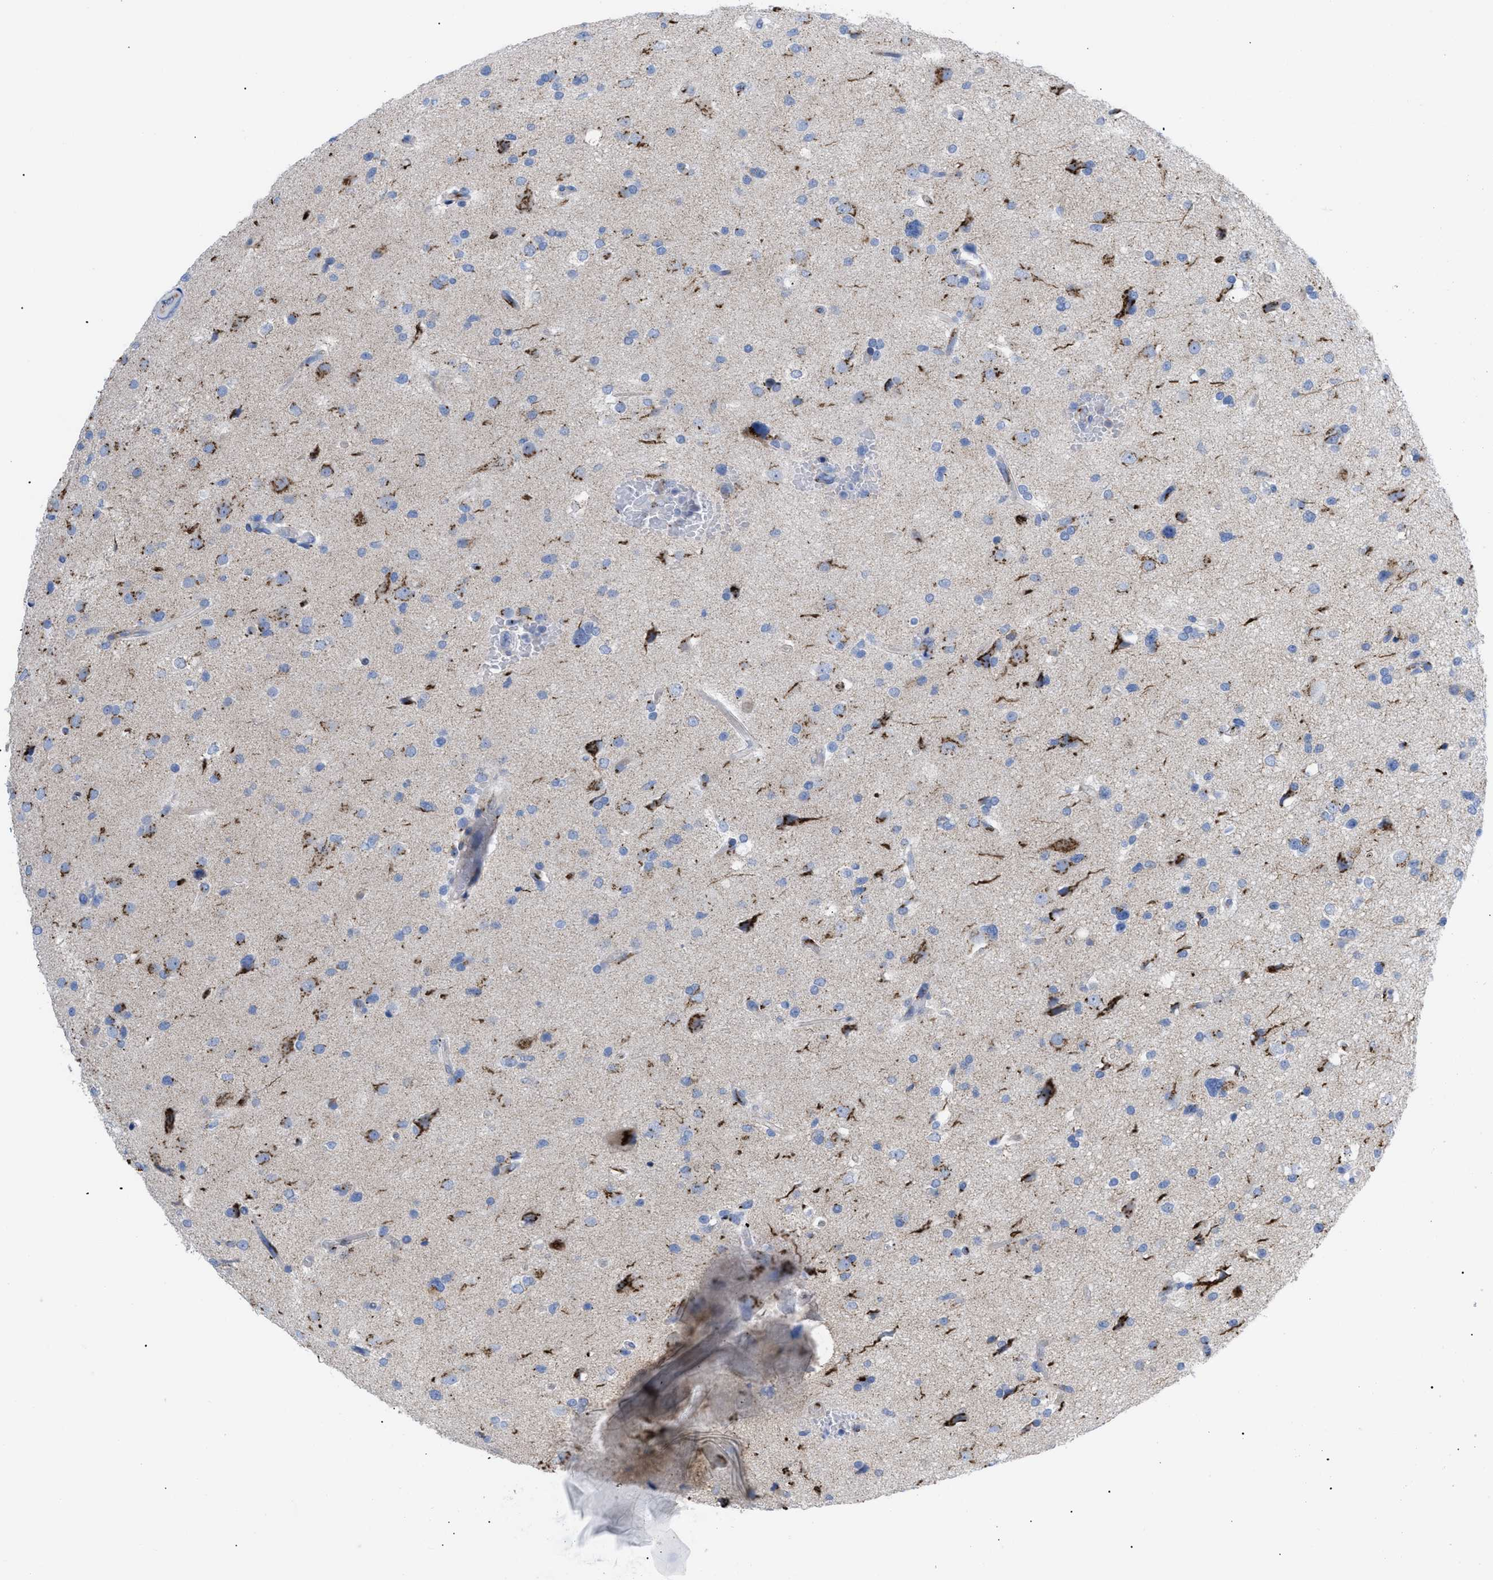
{"staining": {"intensity": "moderate", "quantity": "25%-75%", "location": "cytoplasmic/membranous"}, "tissue": "glioma", "cell_type": "Tumor cells", "image_type": "cancer", "snomed": [{"axis": "morphology", "description": "Glioma, malignant, High grade"}, {"axis": "topography", "description": "Brain"}], "caption": "Moderate cytoplasmic/membranous protein positivity is seen in about 25%-75% of tumor cells in glioma.", "gene": "TMEM17", "patient": {"sex": "male", "age": 33}}